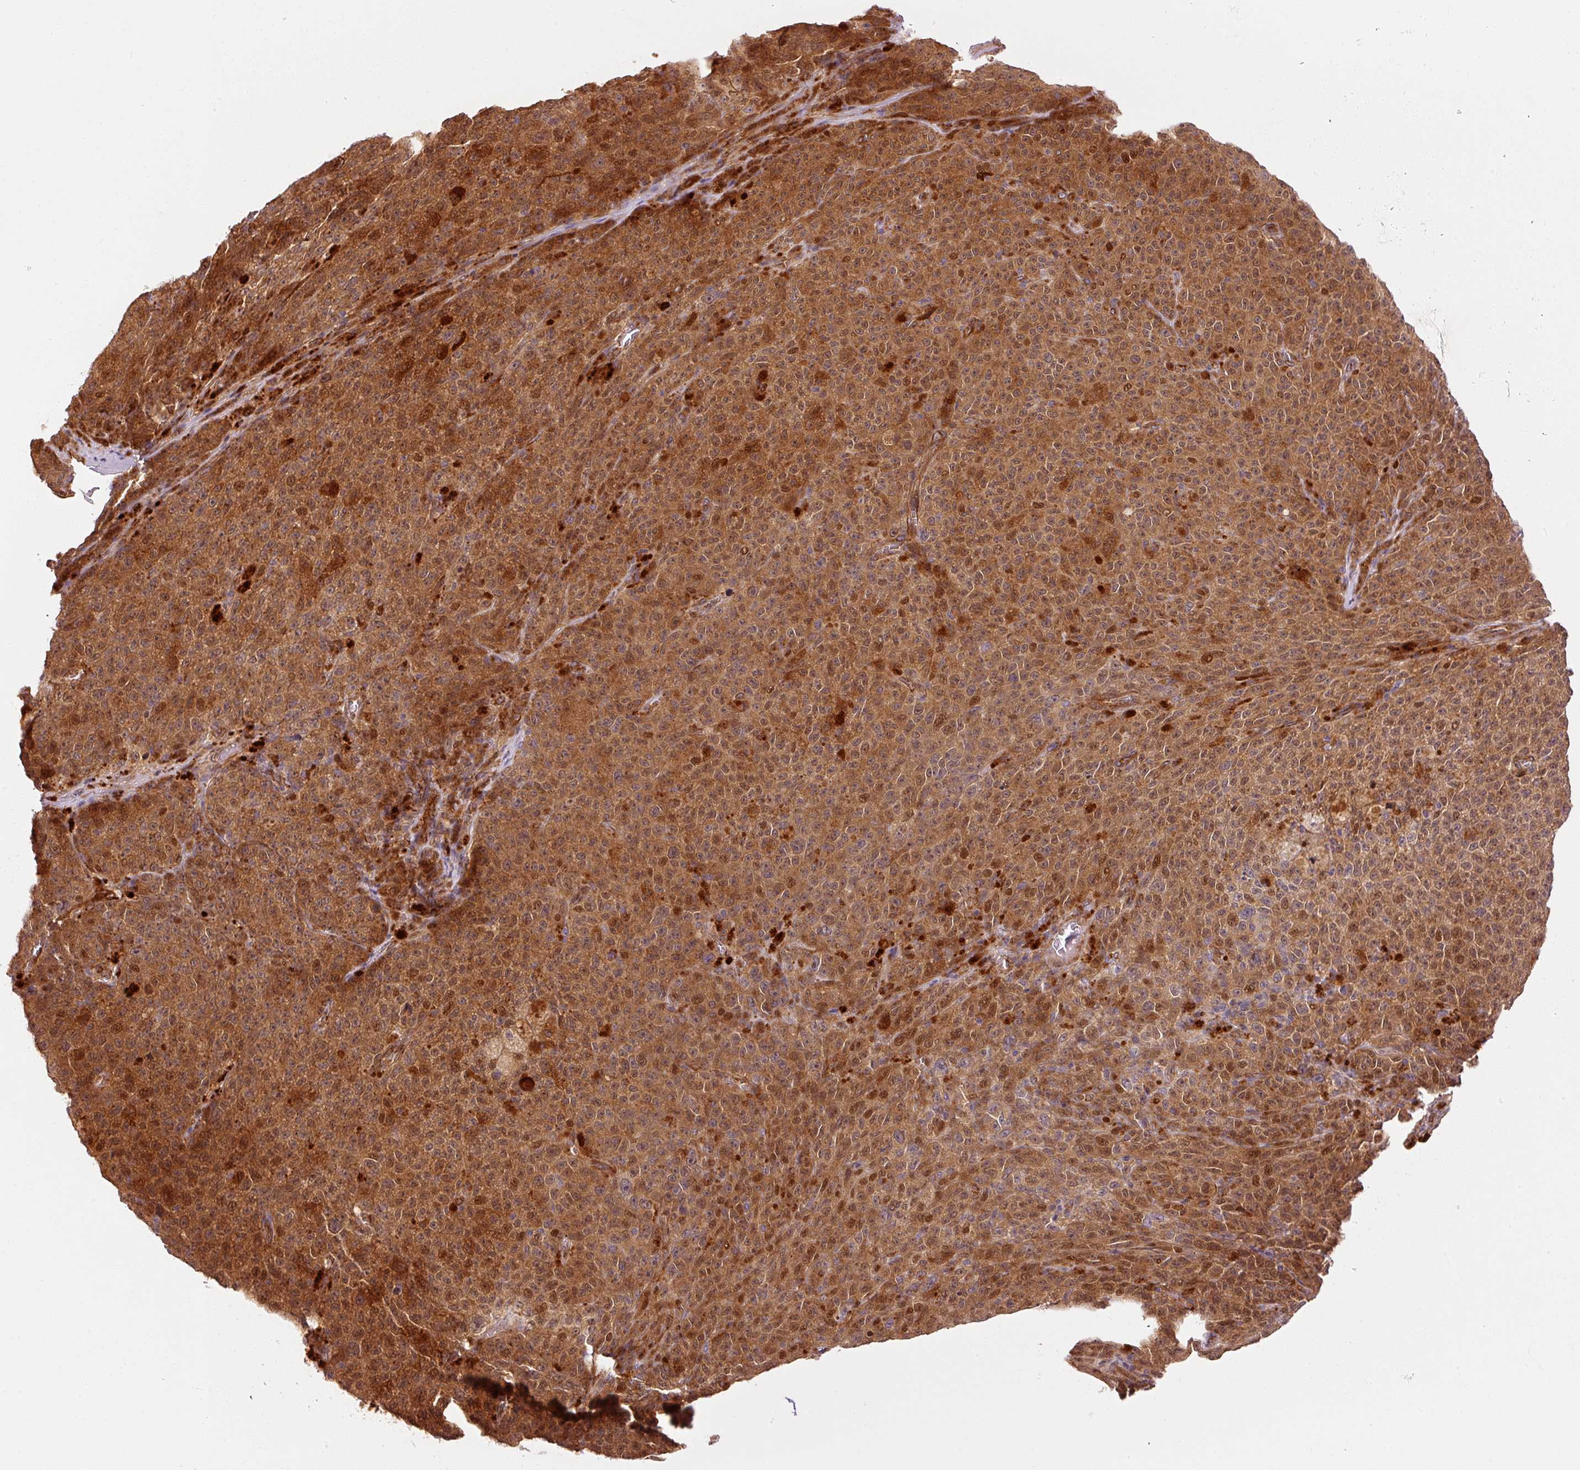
{"staining": {"intensity": "strong", "quantity": ">75%", "location": "cytoplasmic/membranous,nuclear"}, "tissue": "melanoma", "cell_type": "Tumor cells", "image_type": "cancer", "snomed": [{"axis": "morphology", "description": "Malignant melanoma, NOS"}, {"axis": "topography", "description": "Skin"}], "caption": "High-magnification brightfield microscopy of melanoma stained with DAB (3,3'-diaminobenzidine) (brown) and counterstained with hematoxylin (blue). tumor cells exhibit strong cytoplasmic/membranous and nuclear expression is seen in about>75% of cells. The staining was performed using DAB (3,3'-diaminobenzidine), with brown indicating positive protein expression. Nuclei are stained blue with hematoxylin.", "gene": "PPP1R14B", "patient": {"sex": "female", "age": 82}}